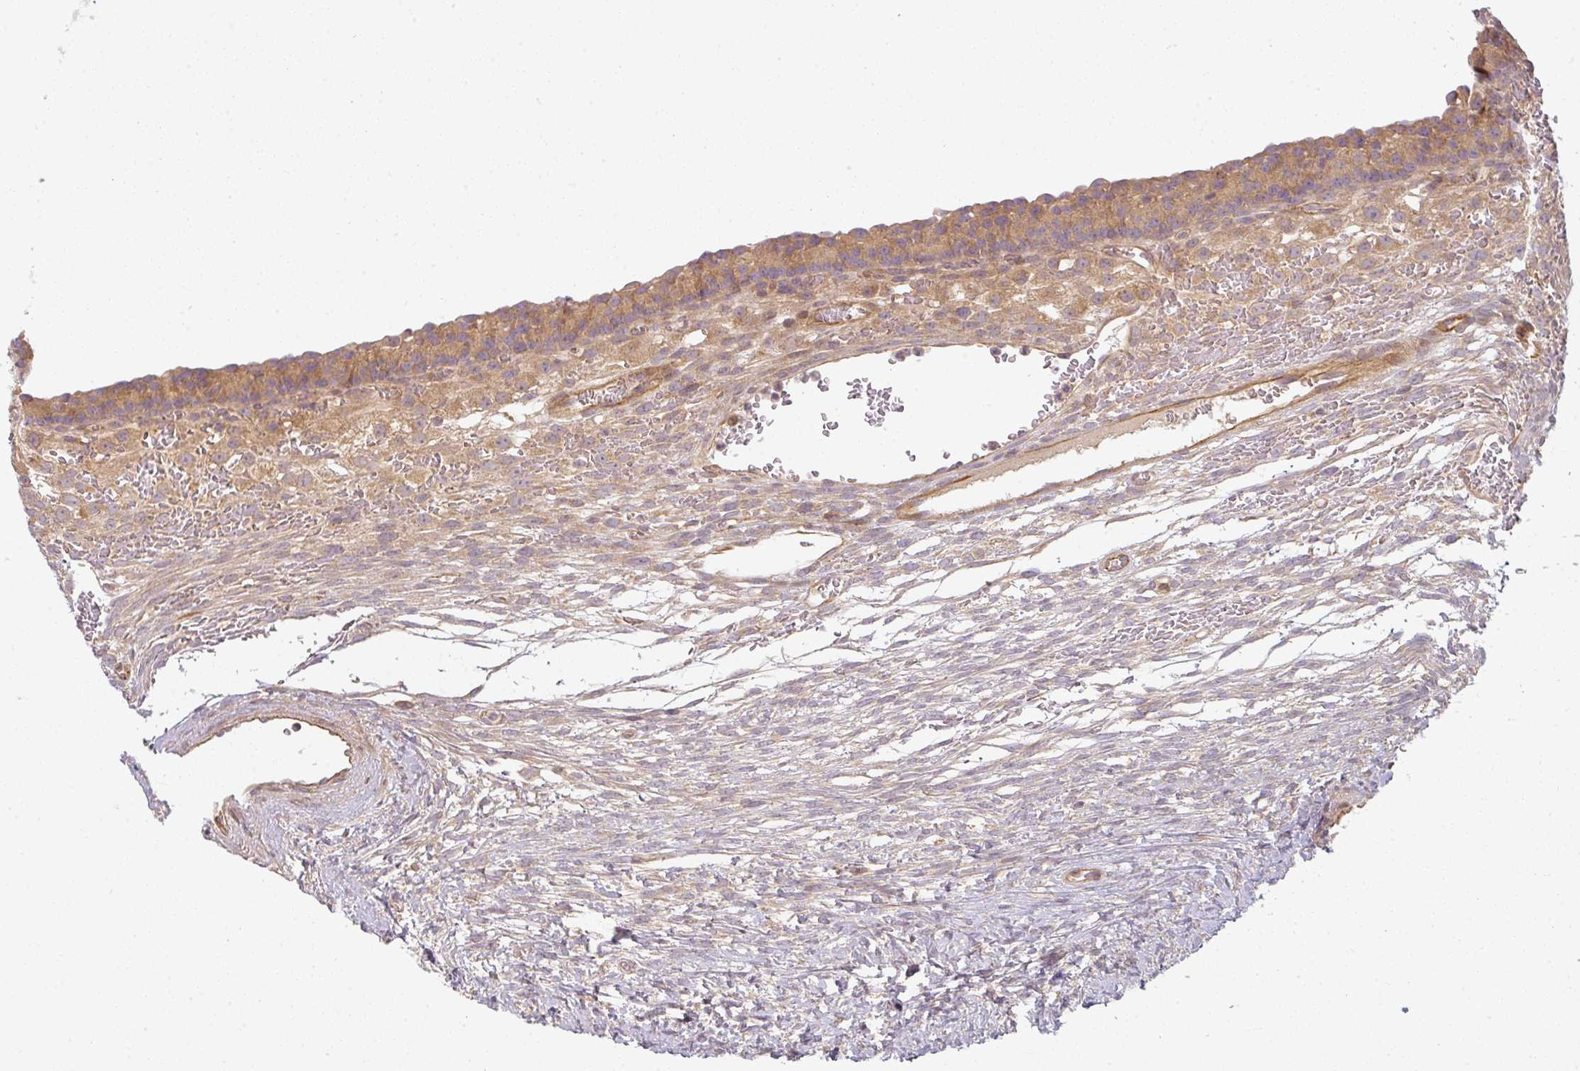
{"staining": {"intensity": "negative", "quantity": "none", "location": "none"}, "tissue": "ovary", "cell_type": "Ovarian stroma cells", "image_type": "normal", "snomed": [{"axis": "morphology", "description": "Normal tissue, NOS"}, {"axis": "topography", "description": "Ovary"}], "caption": "A high-resolution histopathology image shows IHC staining of normal ovary, which displays no significant positivity in ovarian stroma cells. The staining is performed using DAB brown chromogen with nuclei counter-stained in using hematoxylin.", "gene": "CNOT1", "patient": {"sex": "female", "age": 39}}